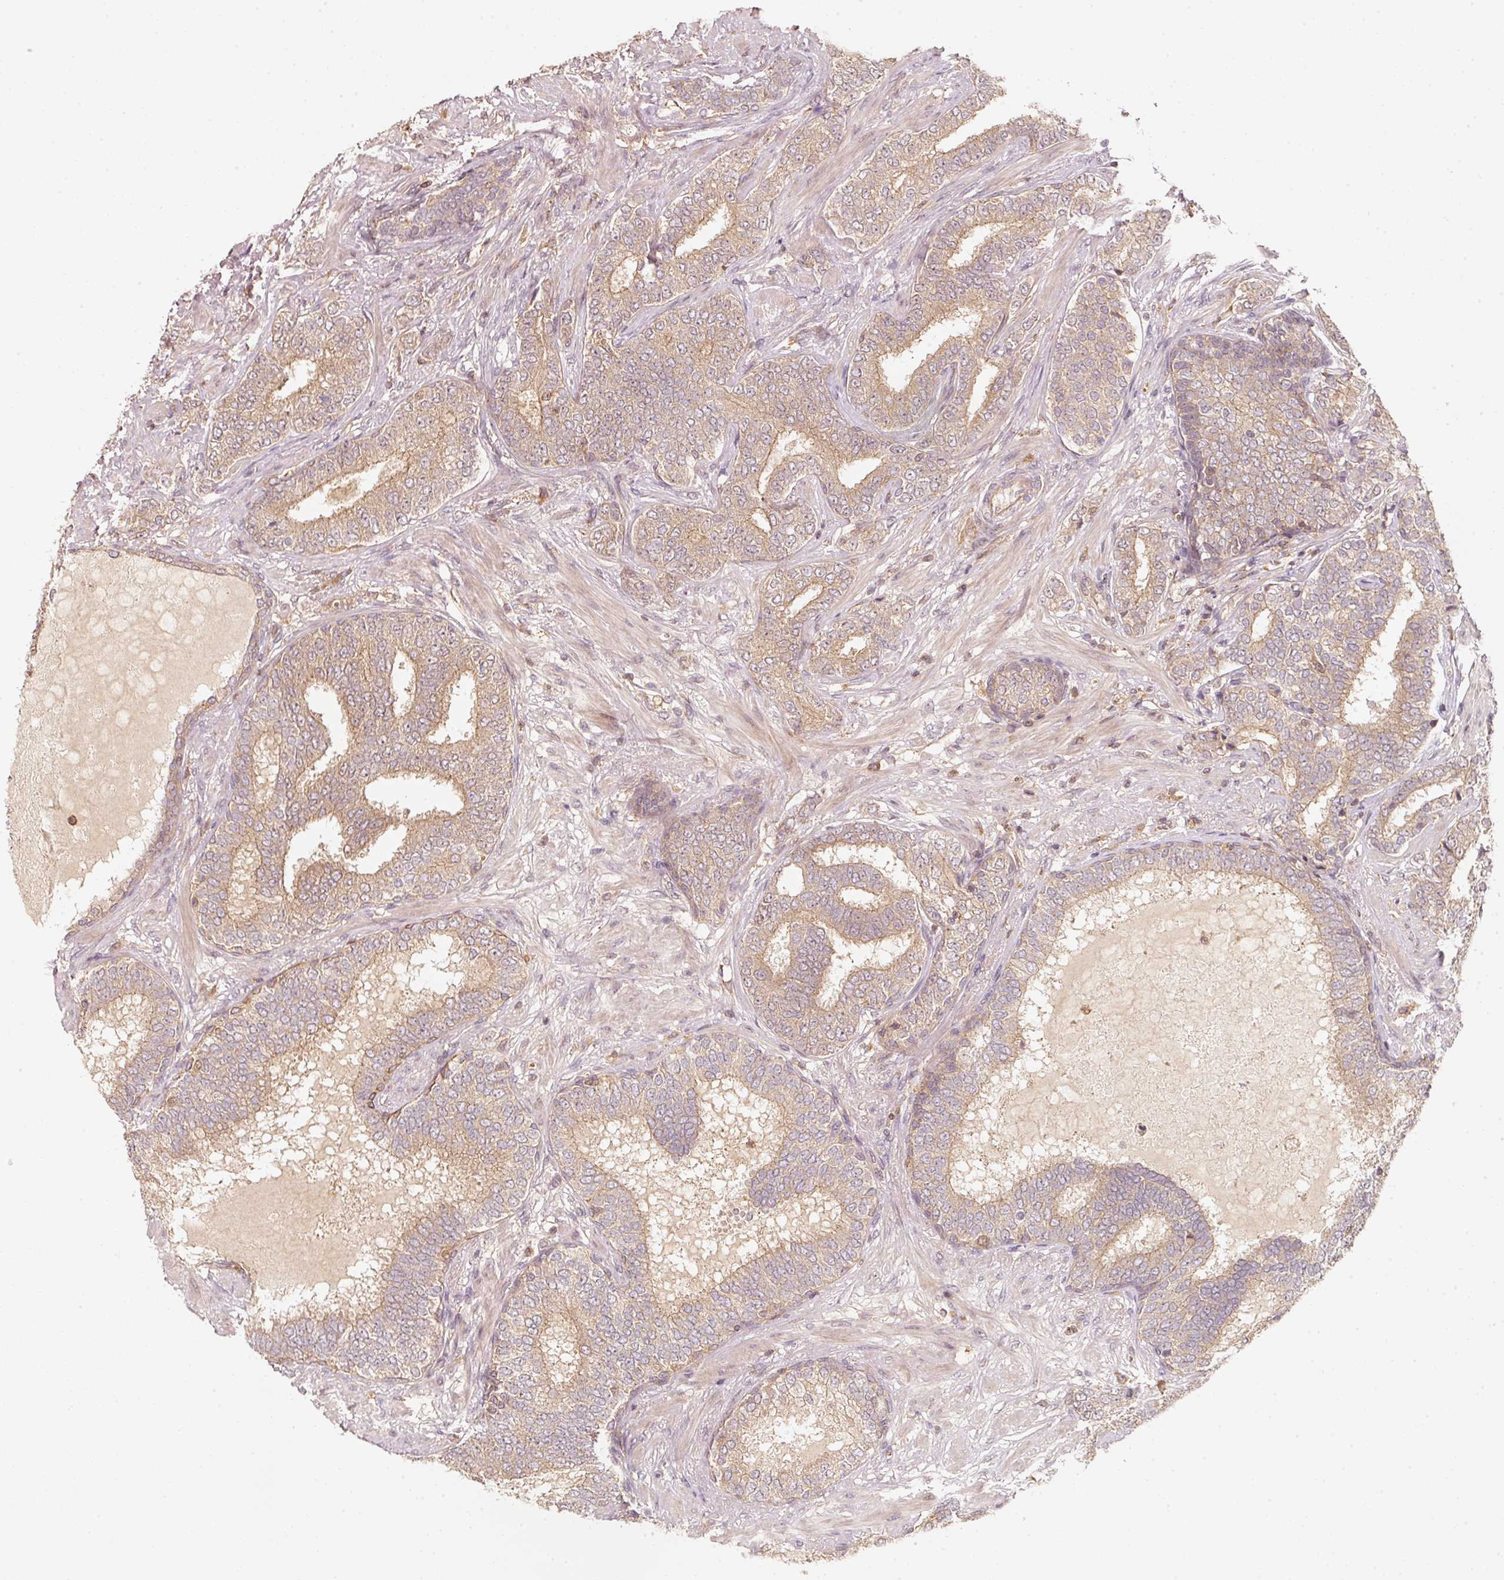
{"staining": {"intensity": "moderate", "quantity": ">75%", "location": "cytoplasmic/membranous"}, "tissue": "prostate cancer", "cell_type": "Tumor cells", "image_type": "cancer", "snomed": [{"axis": "morphology", "description": "Adenocarcinoma, High grade"}, {"axis": "topography", "description": "Prostate"}], "caption": "Immunohistochemistry (IHC) staining of prostate cancer (high-grade adenocarcinoma), which displays medium levels of moderate cytoplasmic/membranous expression in about >75% of tumor cells indicating moderate cytoplasmic/membranous protein staining. The staining was performed using DAB (brown) for protein detection and nuclei were counterstained in hematoxylin (blue).", "gene": "RRAS2", "patient": {"sex": "male", "age": 72}}